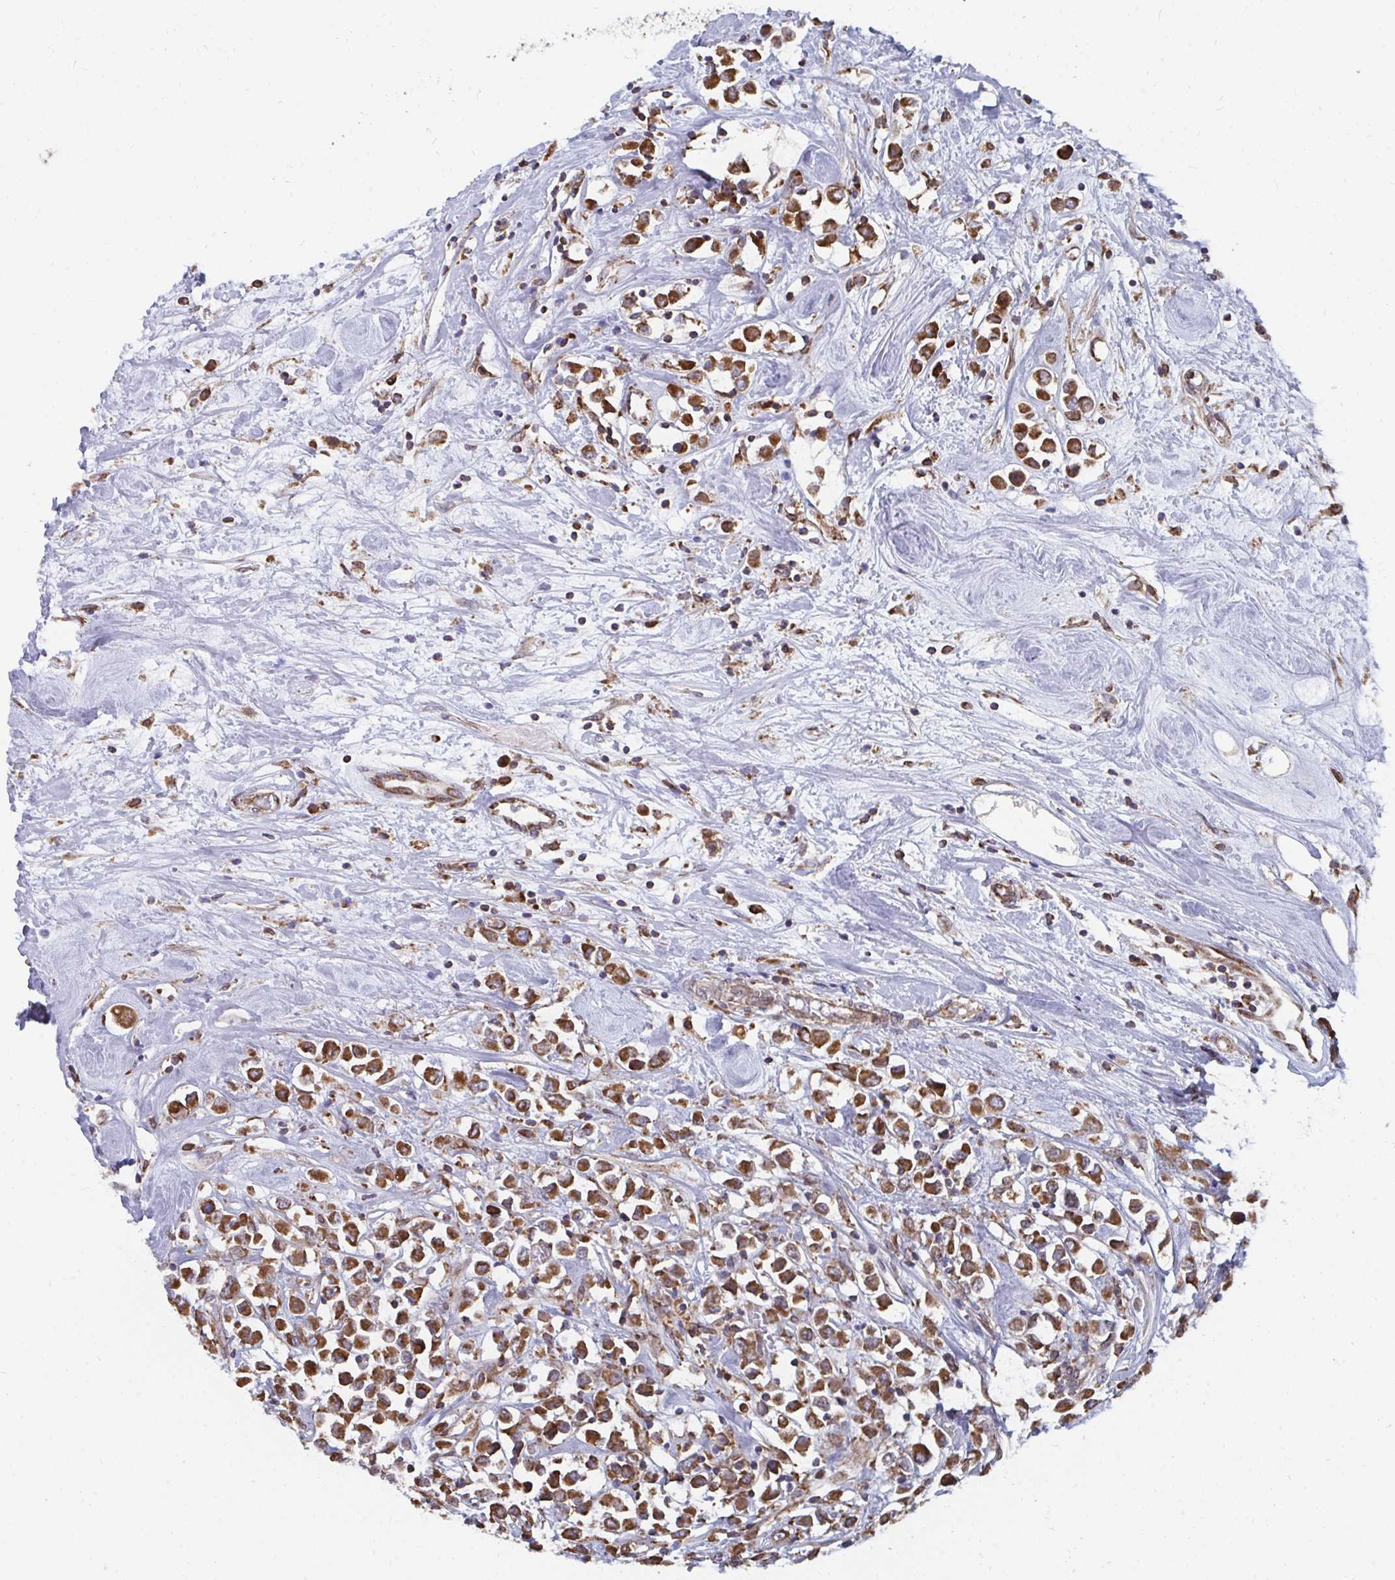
{"staining": {"intensity": "strong", "quantity": ">75%", "location": "cytoplasmic/membranous"}, "tissue": "breast cancer", "cell_type": "Tumor cells", "image_type": "cancer", "snomed": [{"axis": "morphology", "description": "Duct carcinoma"}, {"axis": "topography", "description": "Breast"}], "caption": "Brown immunohistochemical staining in human breast infiltrating ductal carcinoma reveals strong cytoplasmic/membranous expression in about >75% of tumor cells.", "gene": "ELAVL1", "patient": {"sex": "female", "age": 61}}